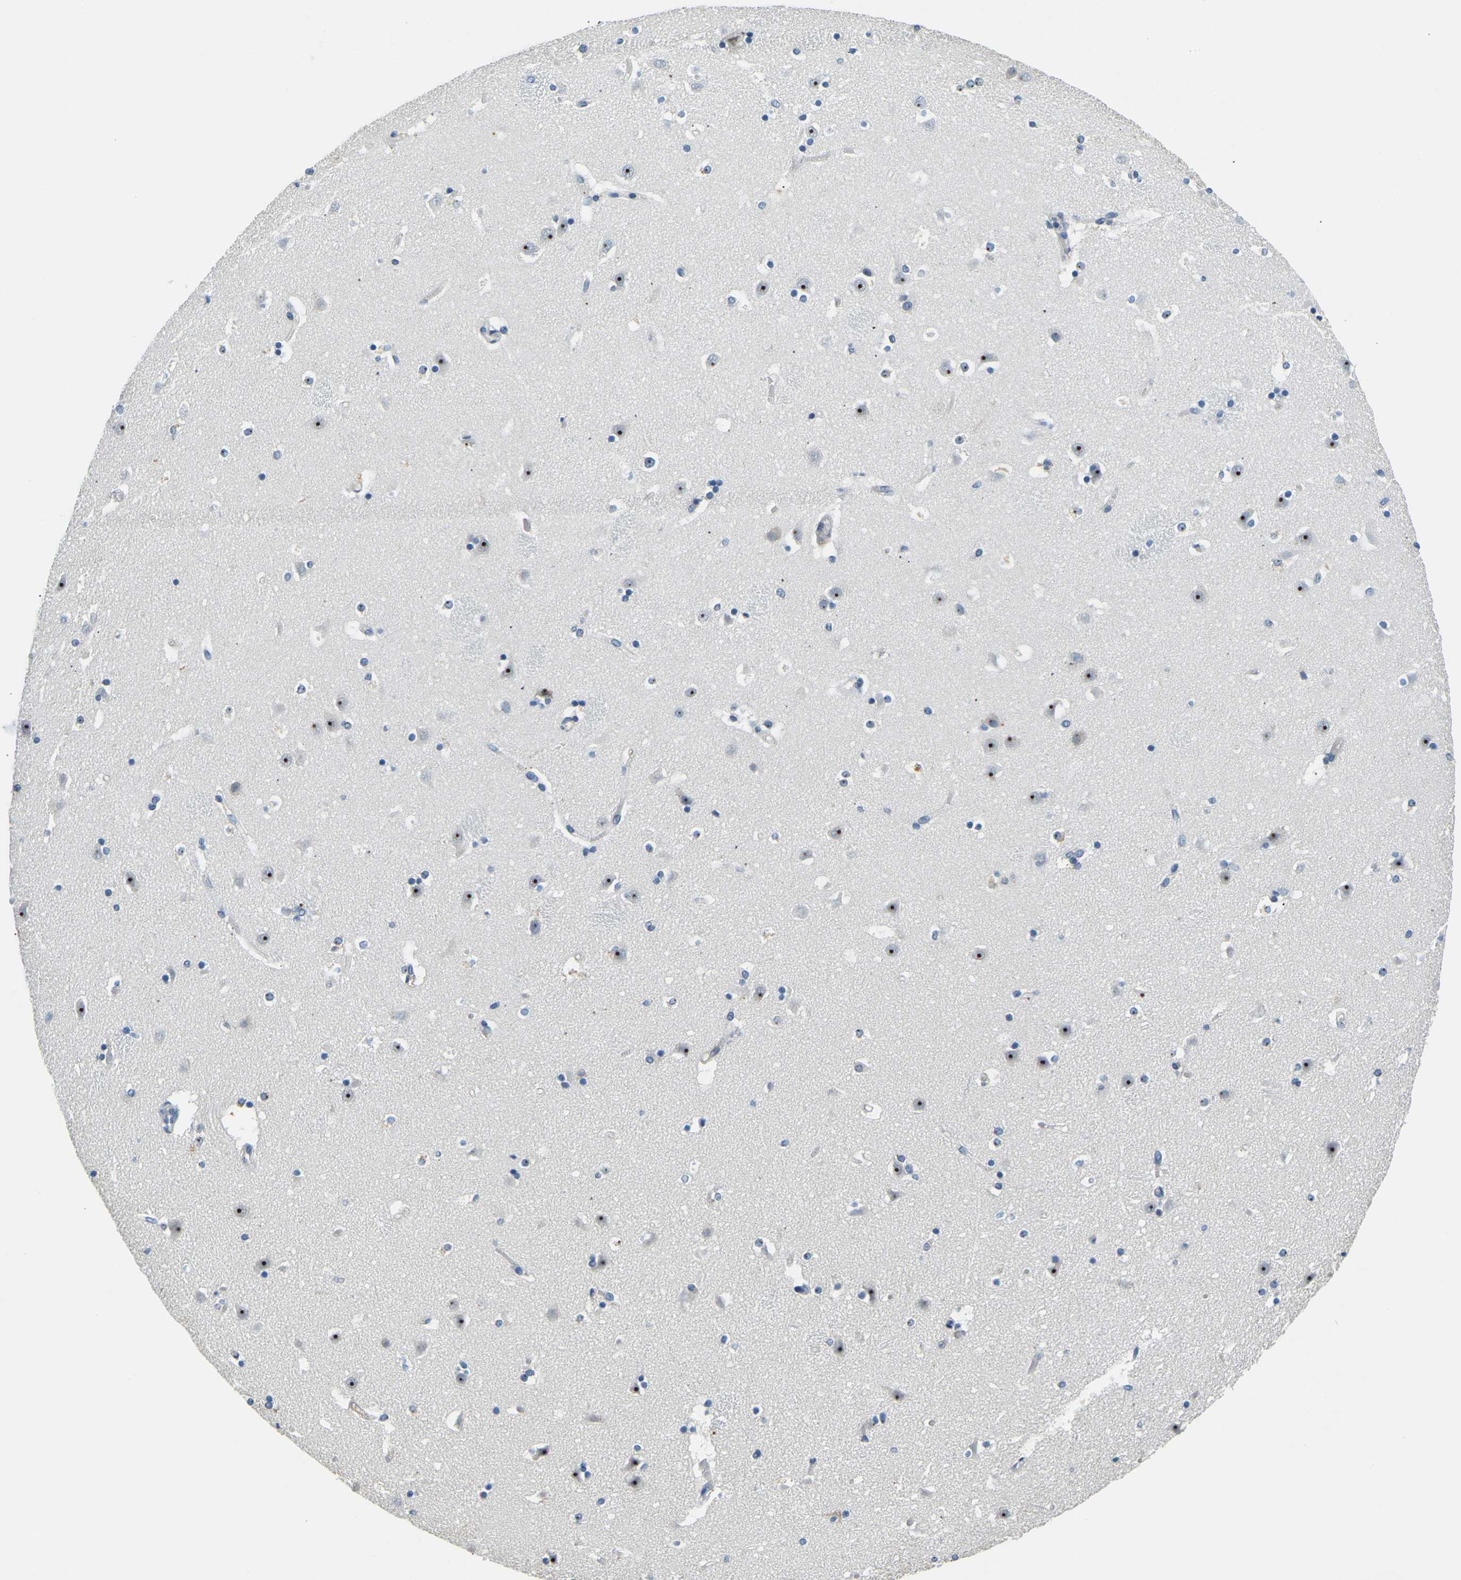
{"staining": {"intensity": "negative", "quantity": "none", "location": "none"}, "tissue": "caudate", "cell_type": "Glial cells", "image_type": "normal", "snomed": [{"axis": "morphology", "description": "Normal tissue, NOS"}, {"axis": "topography", "description": "Lateral ventricle wall"}], "caption": "Immunohistochemistry (IHC) micrograph of normal caudate: human caudate stained with DAB displays no significant protein staining in glial cells.", "gene": "RRP1", "patient": {"sex": "male", "age": 45}}